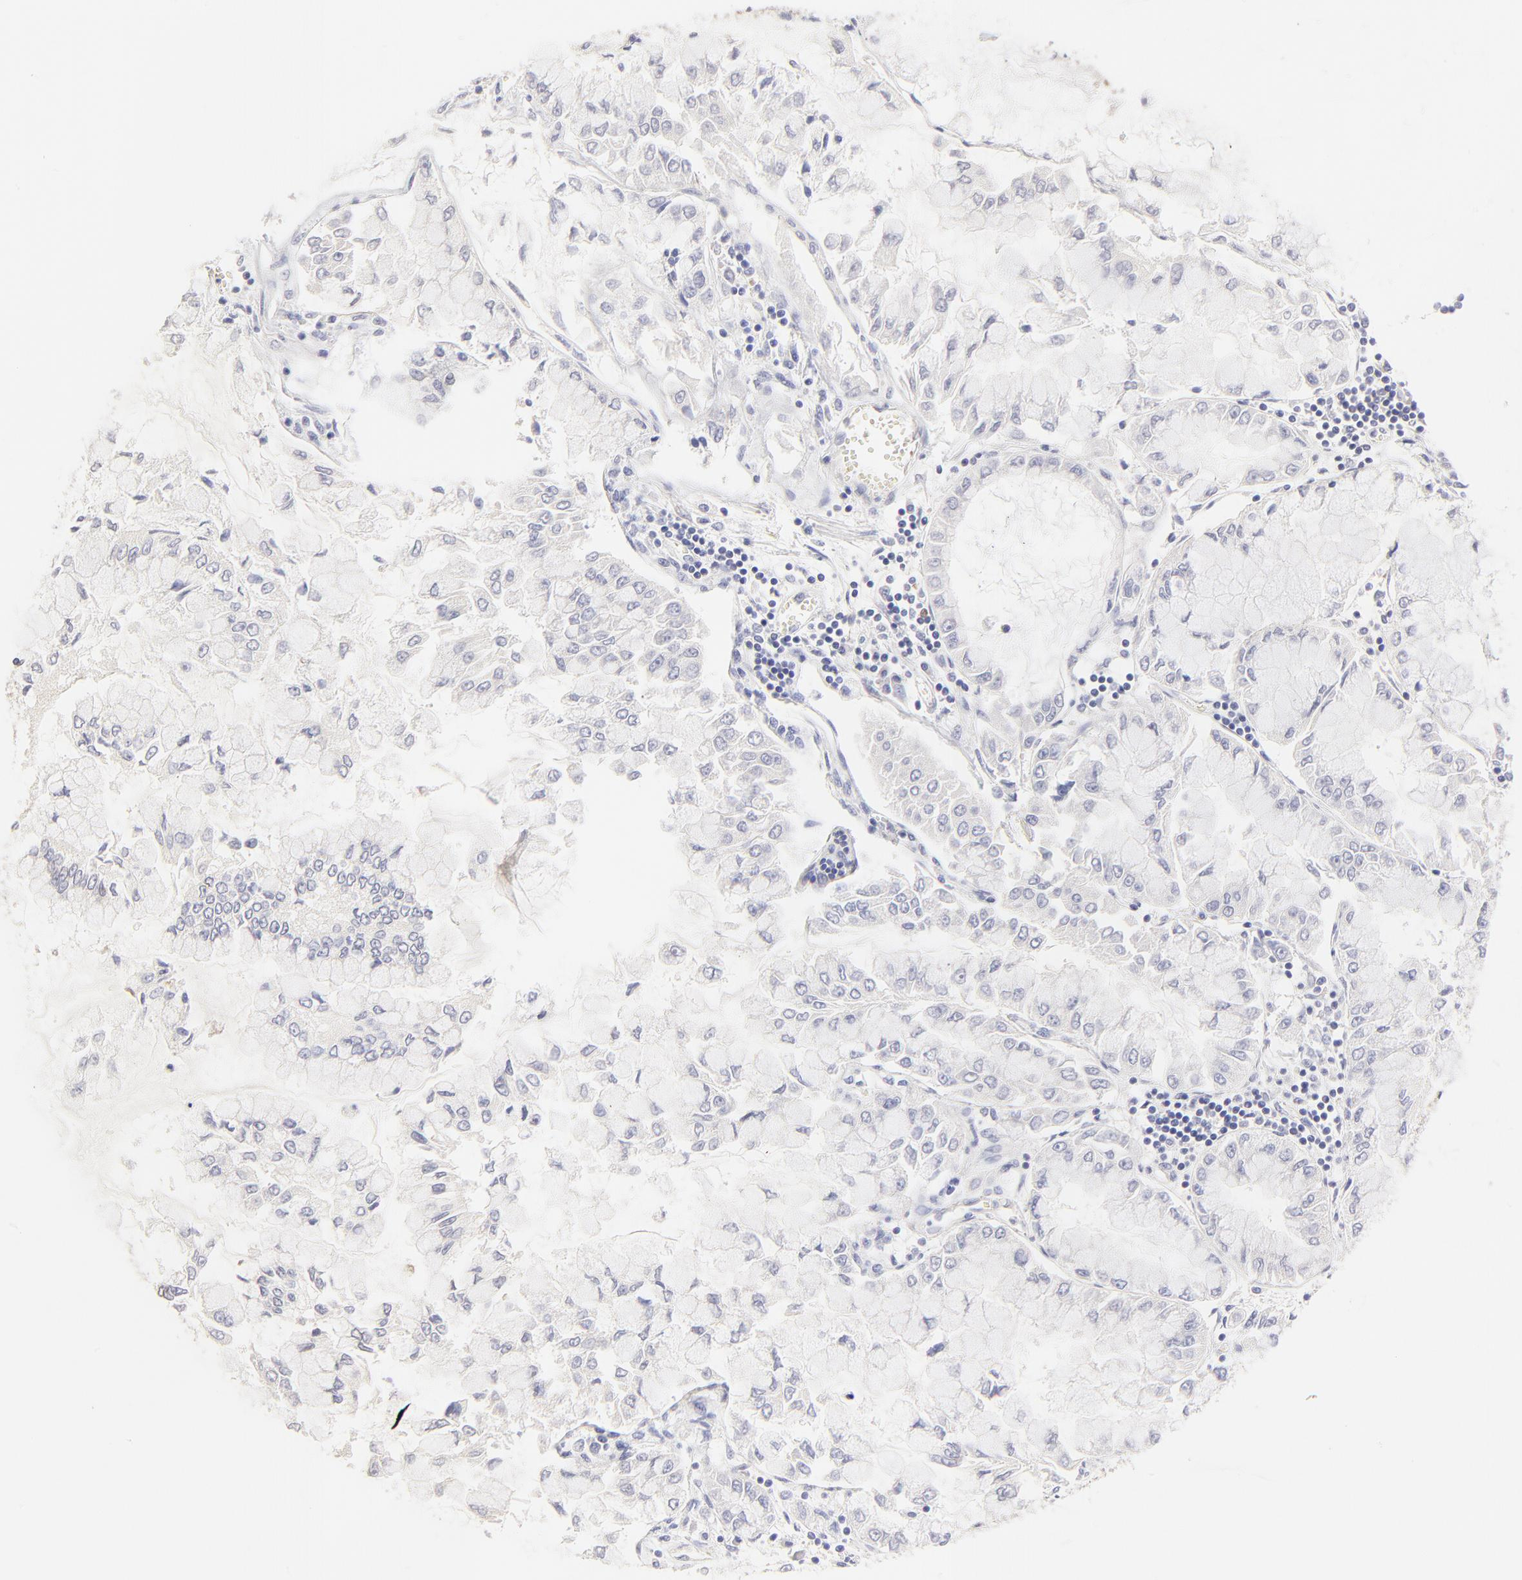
{"staining": {"intensity": "negative", "quantity": "none", "location": "none"}, "tissue": "liver cancer", "cell_type": "Tumor cells", "image_type": "cancer", "snomed": [{"axis": "morphology", "description": "Cholangiocarcinoma"}, {"axis": "topography", "description": "Liver"}], "caption": "Immunohistochemical staining of human liver cholangiocarcinoma reveals no significant expression in tumor cells. (Immunohistochemistry, brightfield microscopy, high magnification).", "gene": "BTG2", "patient": {"sex": "female", "age": 79}}